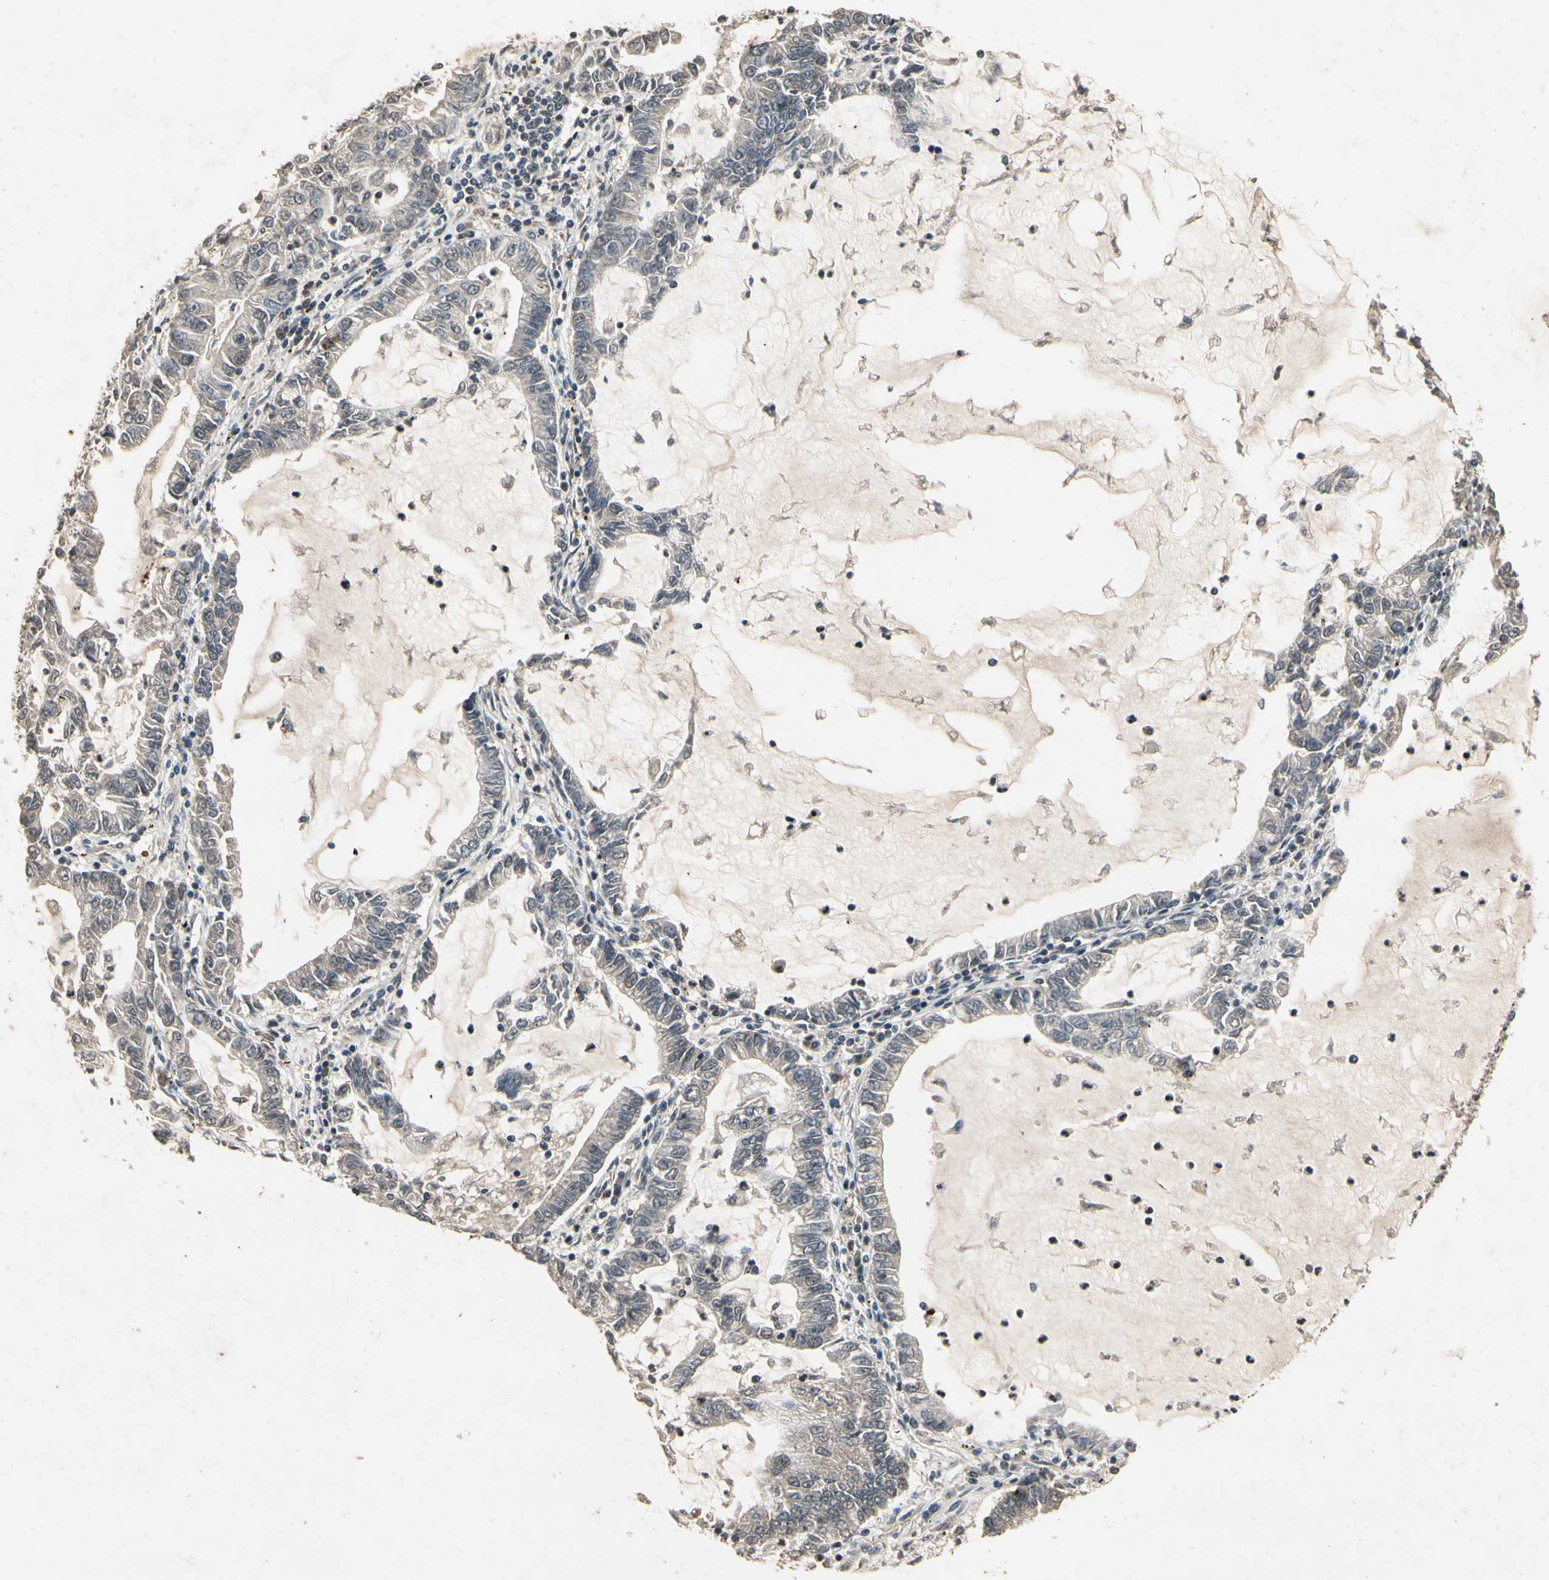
{"staining": {"intensity": "weak", "quantity": "<25%", "location": "cytoplasmic/membranous"}, "tissue": "lung cancer", "cell_type": "Tumor cells", "image_type": "cancer", "snomed": [{"axis": "morphology", "description": "Adenocarcinoma, NOS"}, {"axis": "topography", "description": "Lung"}], "caption": "This is an IHC micrograph of human lung cancer. There is no expression in tumor cells.", "gene": "DPY19L3", "patient": {"sex": "female", "age": 51}}